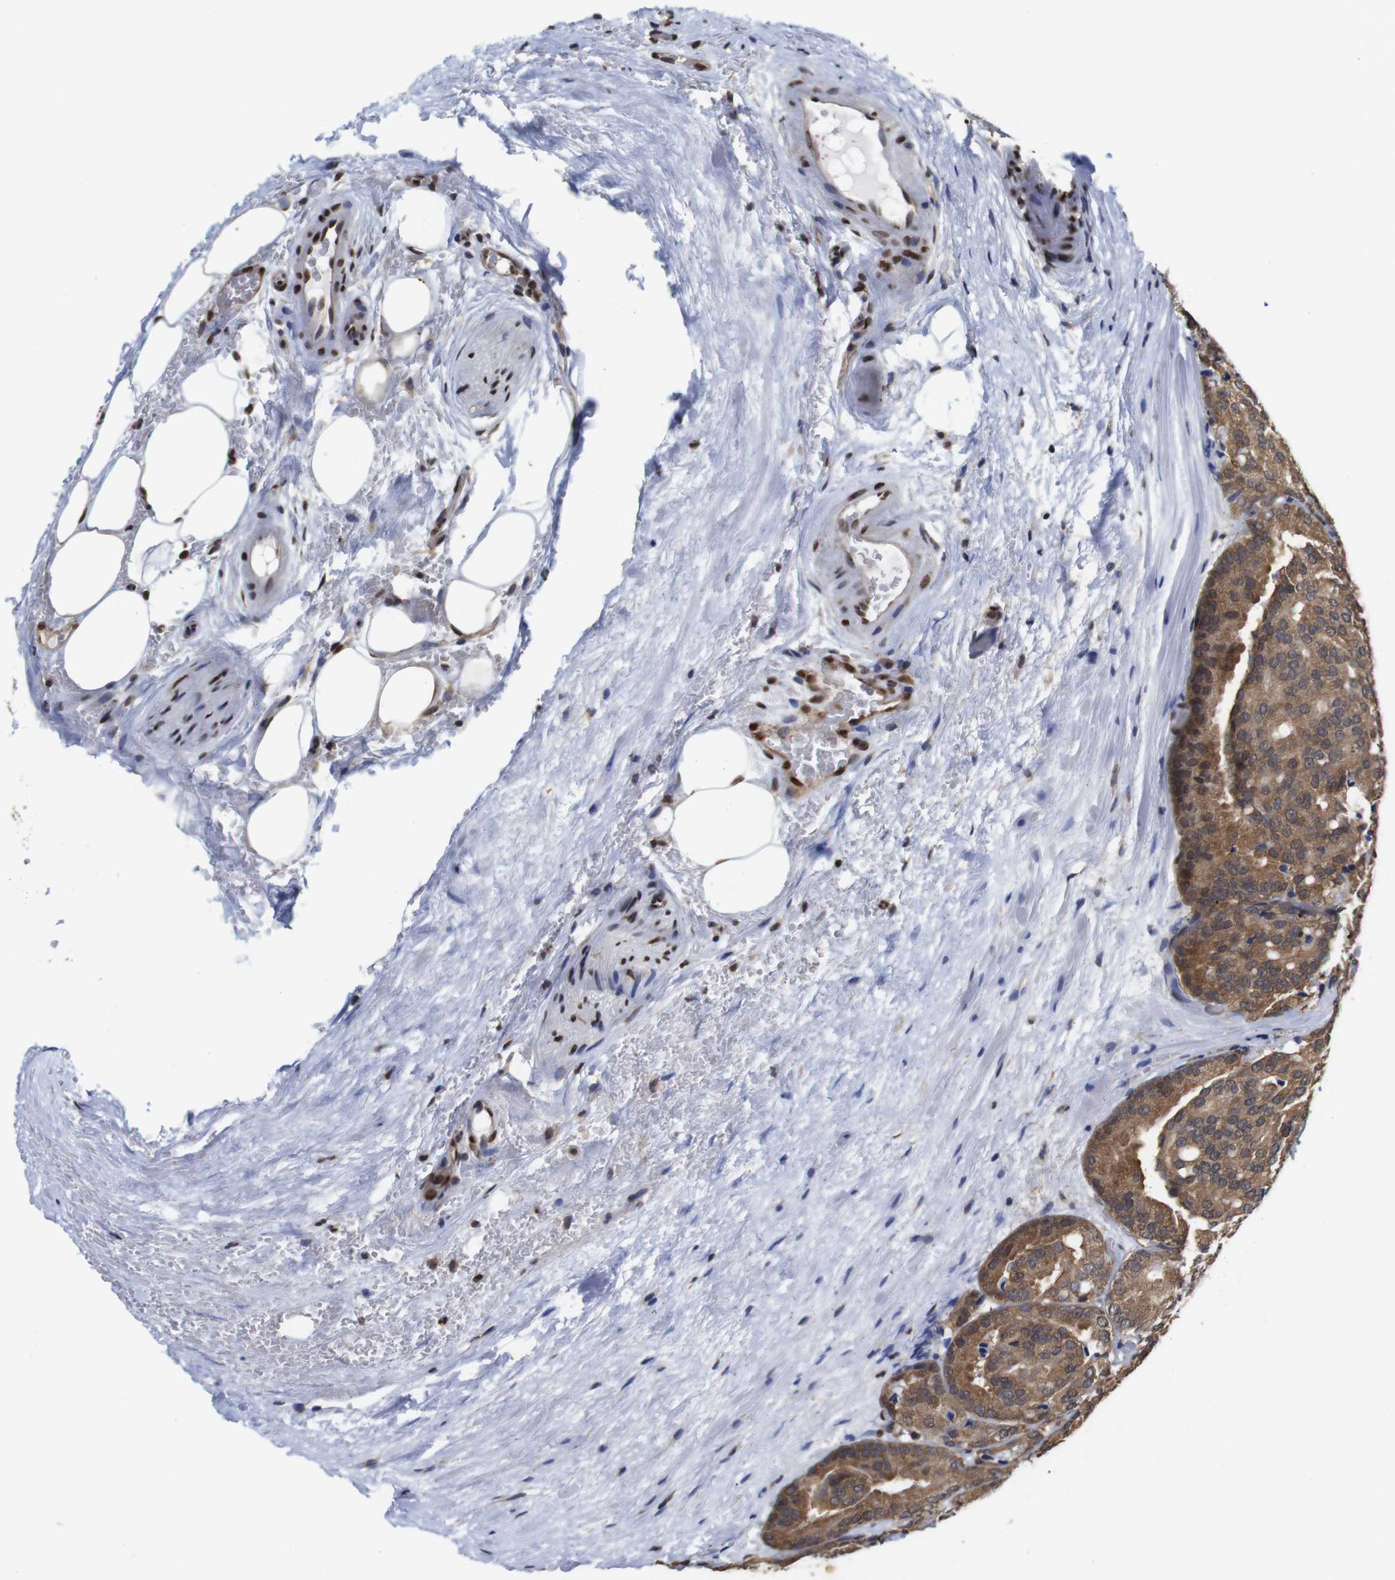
{"staining": {"intensity": "moderate", "quantity": ">75%", "location": "cytoplasmic/membranous"}, "tissue": "prostate cancer", "cell_type": "Tumor cells", "image_type": "cancer", "snomed": [{"axis": "morphology", "description": "Adenocarcinoma, High grade"}, {"axis": "topography", "description": "Prostate"}], "caption": "Immunohistochemical staining of human adenocarcinoma (high-grade) (prostate) shows medium levels of moderate cytoplasmic/membranous staining in approximately >75% of tumor cells. (DAB IHC, brown staining for protein, blue staining for nuclei).", "gene": "SUMO3", "patient": {"sex": "male", "age": 64}}